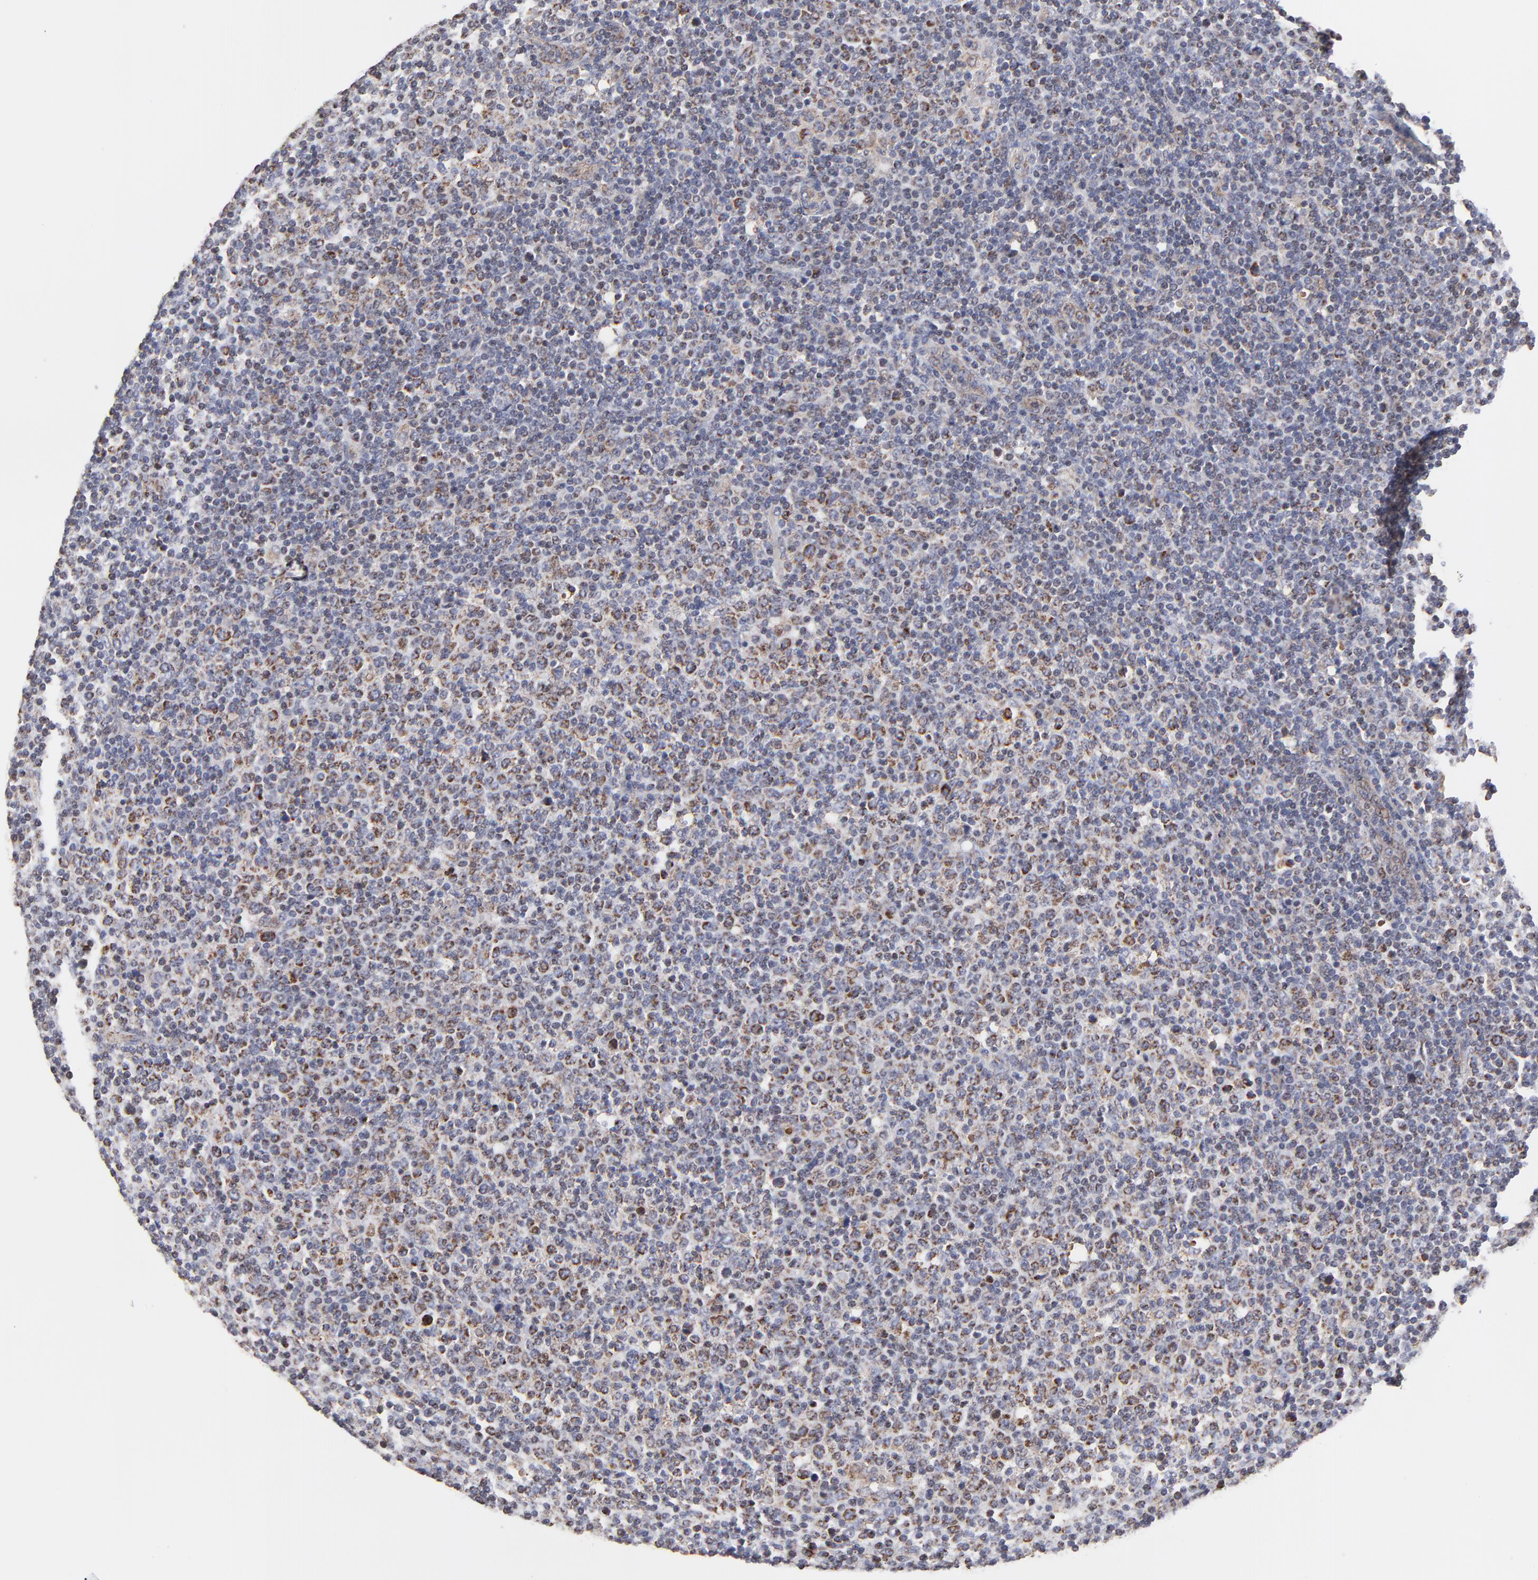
{"staining": {"intensity": "moderate", "quantity": "25%-75%", "location": "cytoplasmic/membranous"}, "tissue": "lymphoma", "cell_type": "Tumor cells", "image_type": "cancer", "snomed": [{"axis": "morphology", "description": "Malignant lymphoma, non-Hodgkin's type, Low grade"}, {"axis": "topography", "description": "Lymph node"}], "caption": "This histopathology image shows malignant lymphoma, non-Hodgkin's type (low-grade) stained with immunohistochemistry (IHC) to label a protein in brown. The cytoplasmic/membranous of tumor cells show moderate positivity for the protein. Nuclei are counter-stained blue.", "gene": "ZNF550", "patient": {"sex": "male", "age": 70}}